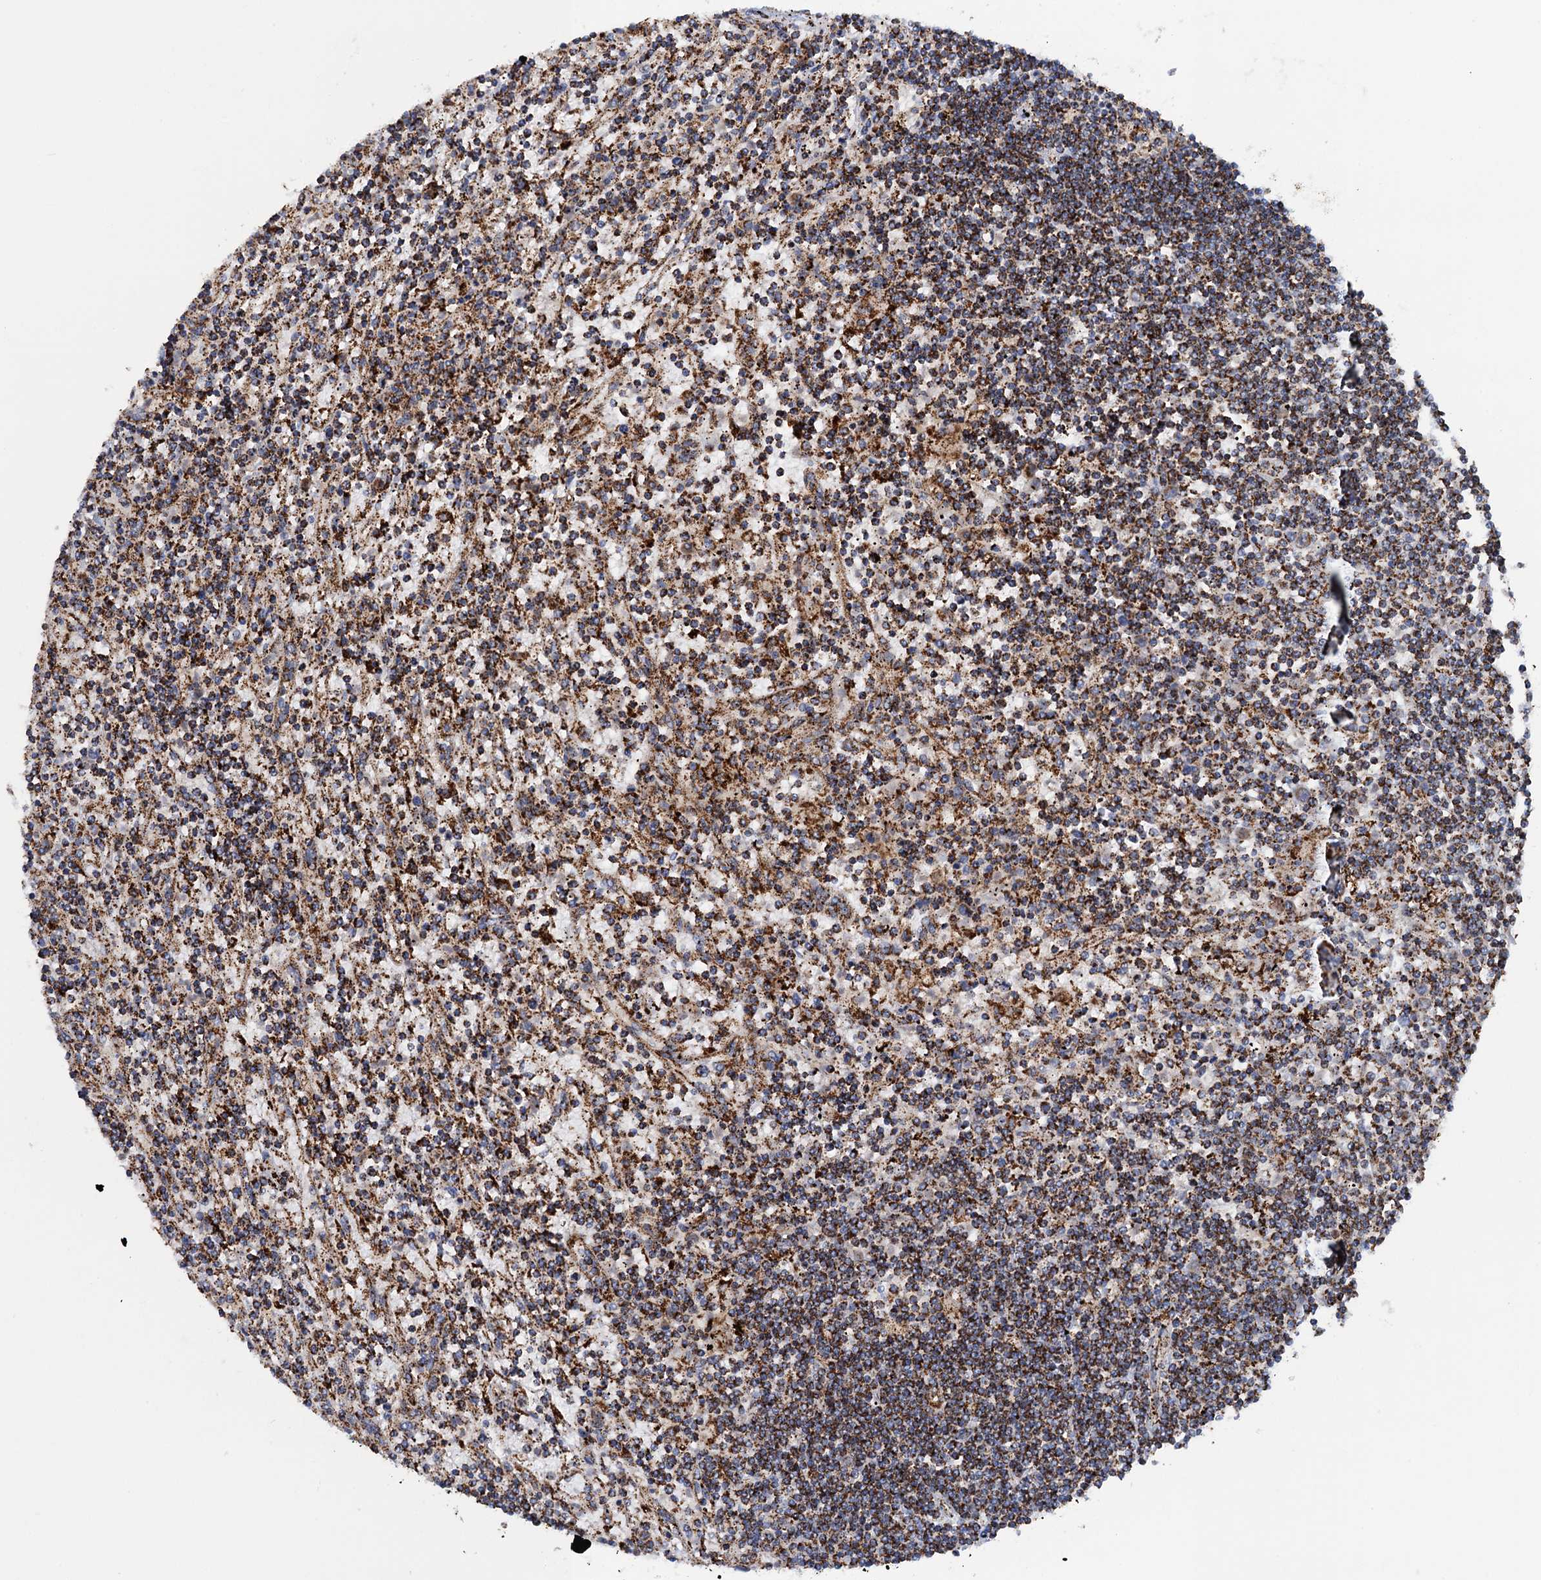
{"staining": {"intensity": "strong", "quantity": ">75%", "location": "cytoplasmic/membranous"}, "tissue": "lymphoma", "cell_type": "Tumor cells", "image_type": "cancer", "snomed": [{"axis": "morphology", "description": "Malignant lymphoma, non-Hodgkin's type, Low grade"}, {"axis": "topography", "description": "Spleen"}], "caption": "The image reveals a brown stain indicating the presence of a protein in the cytoplasmic/membranous of tumor cells in lymphoma.", "gene": "GTPBP3", "patient": {"sex": "male", "age": 76}}